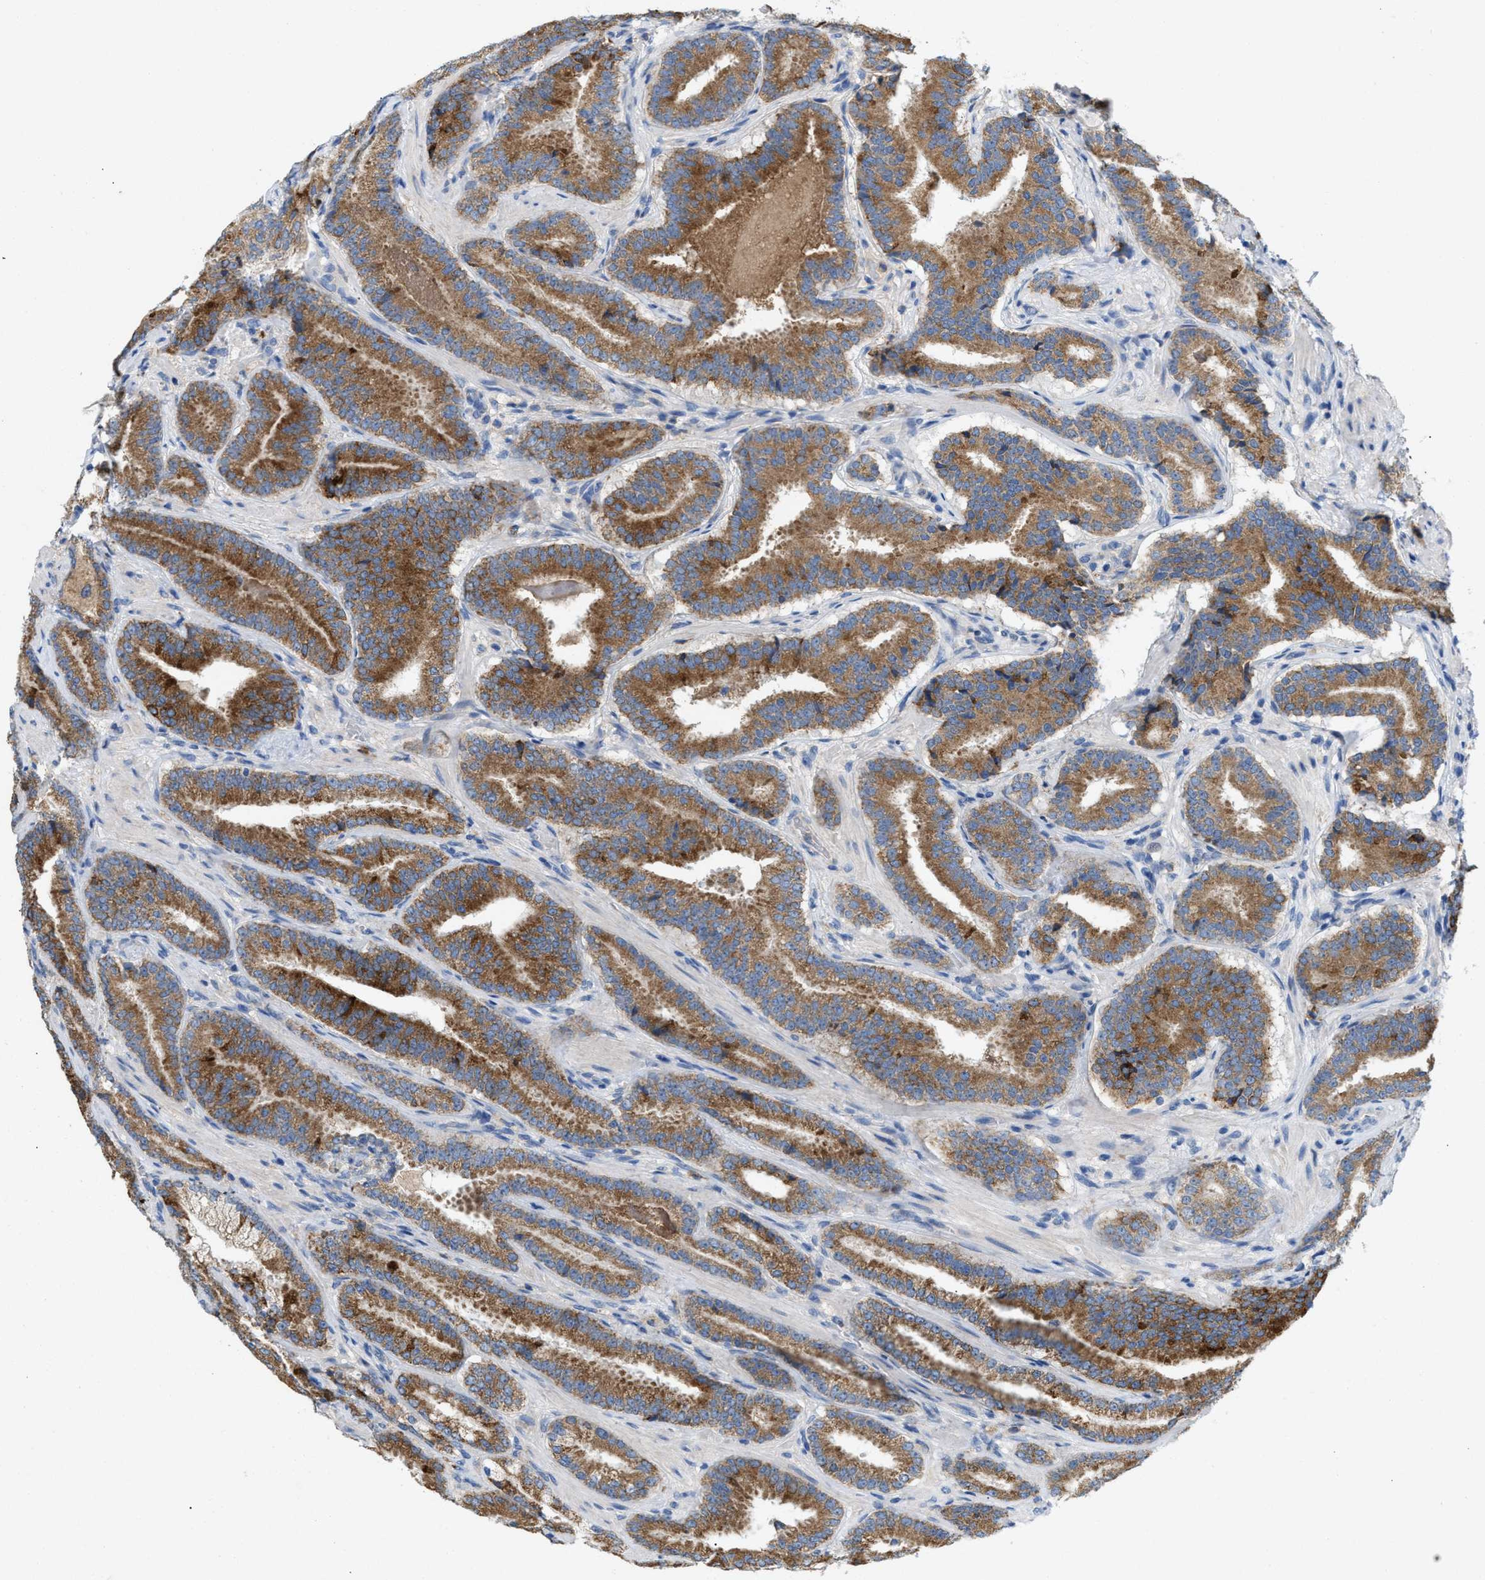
{"staining": {"intensity": "moderate", "quantity": ">75%", "location": "cytoplasmic/membranous"}, "tissue": "prostate cancer", "cell_type": "Tumor cells", "image_type": "cancer", "snomed": [{"axis": "morphology", "description": "Adenocarcinoma, Low grade"}, {"axis": "topography", "description": "Prostate"}], "caption": "High-power microscopy captured an immunohistochemistry image of prostate cancer (low-grade adenocarcinoma), revealing moderate cytoplasmic/membranous expression in approximately >75% of tumor cells.", "gene": "DYNC2I1", "patient": {"sex": "male", "age": 51}}